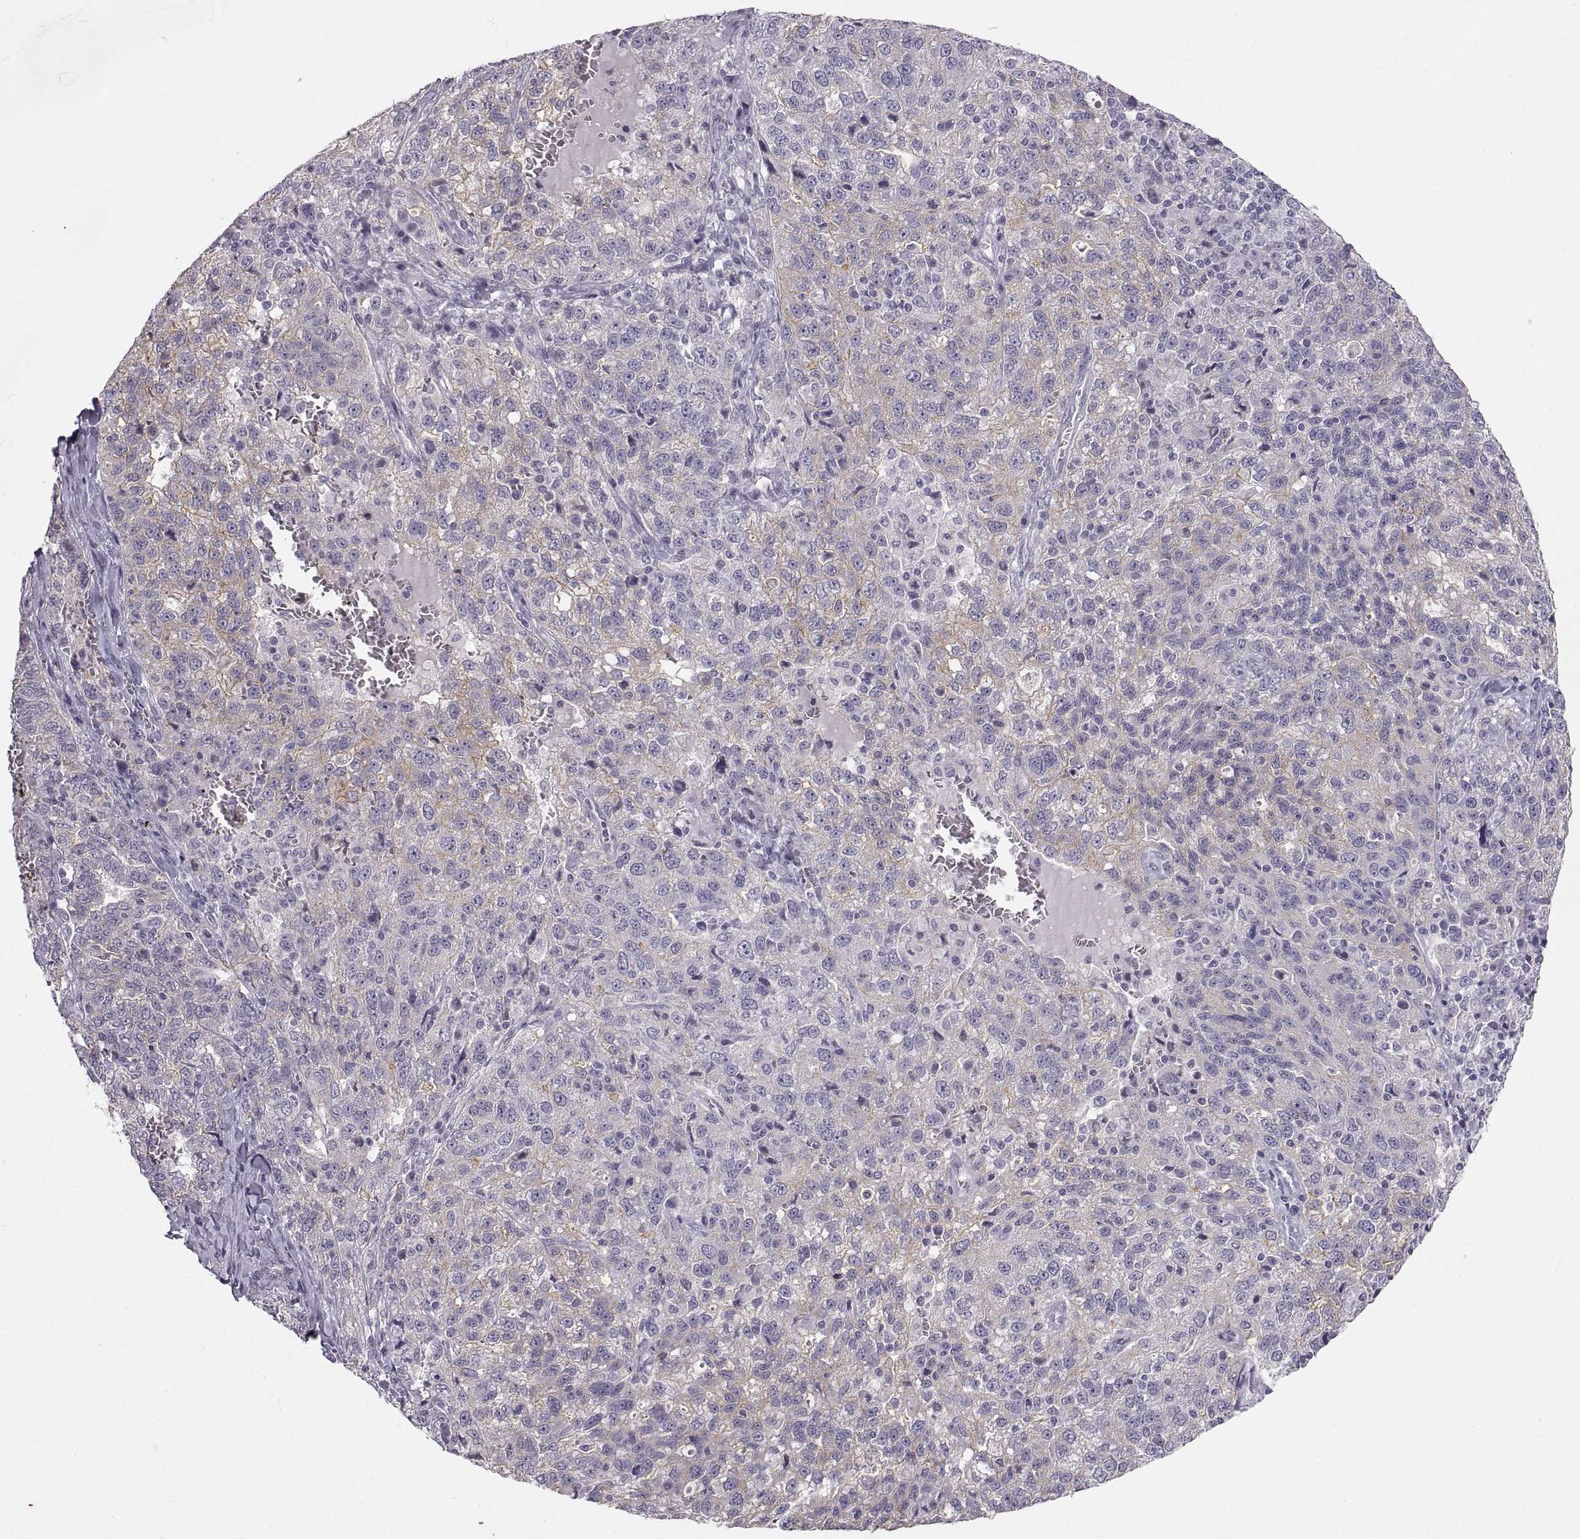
{"staining": {"intensity": "negative", "quantity": "none", "location": "none"}, "tissue": "ovarian cancer", "cell_type": "Tumor cells", "image_type": "cancer", "snomed": [{"axis": "morphology", "description": "Cystadenocarcinoma, serous, NOS"}, {"axis": "topography", "description": "Ovary"}], "caption": "Histopathology image shows no protein expression in tumor cells of ovarian cancer (serous cystadenocarcinoma) tissue.", "gene": "ZNF185", "patient": {"sex": "female", "age": 71}}